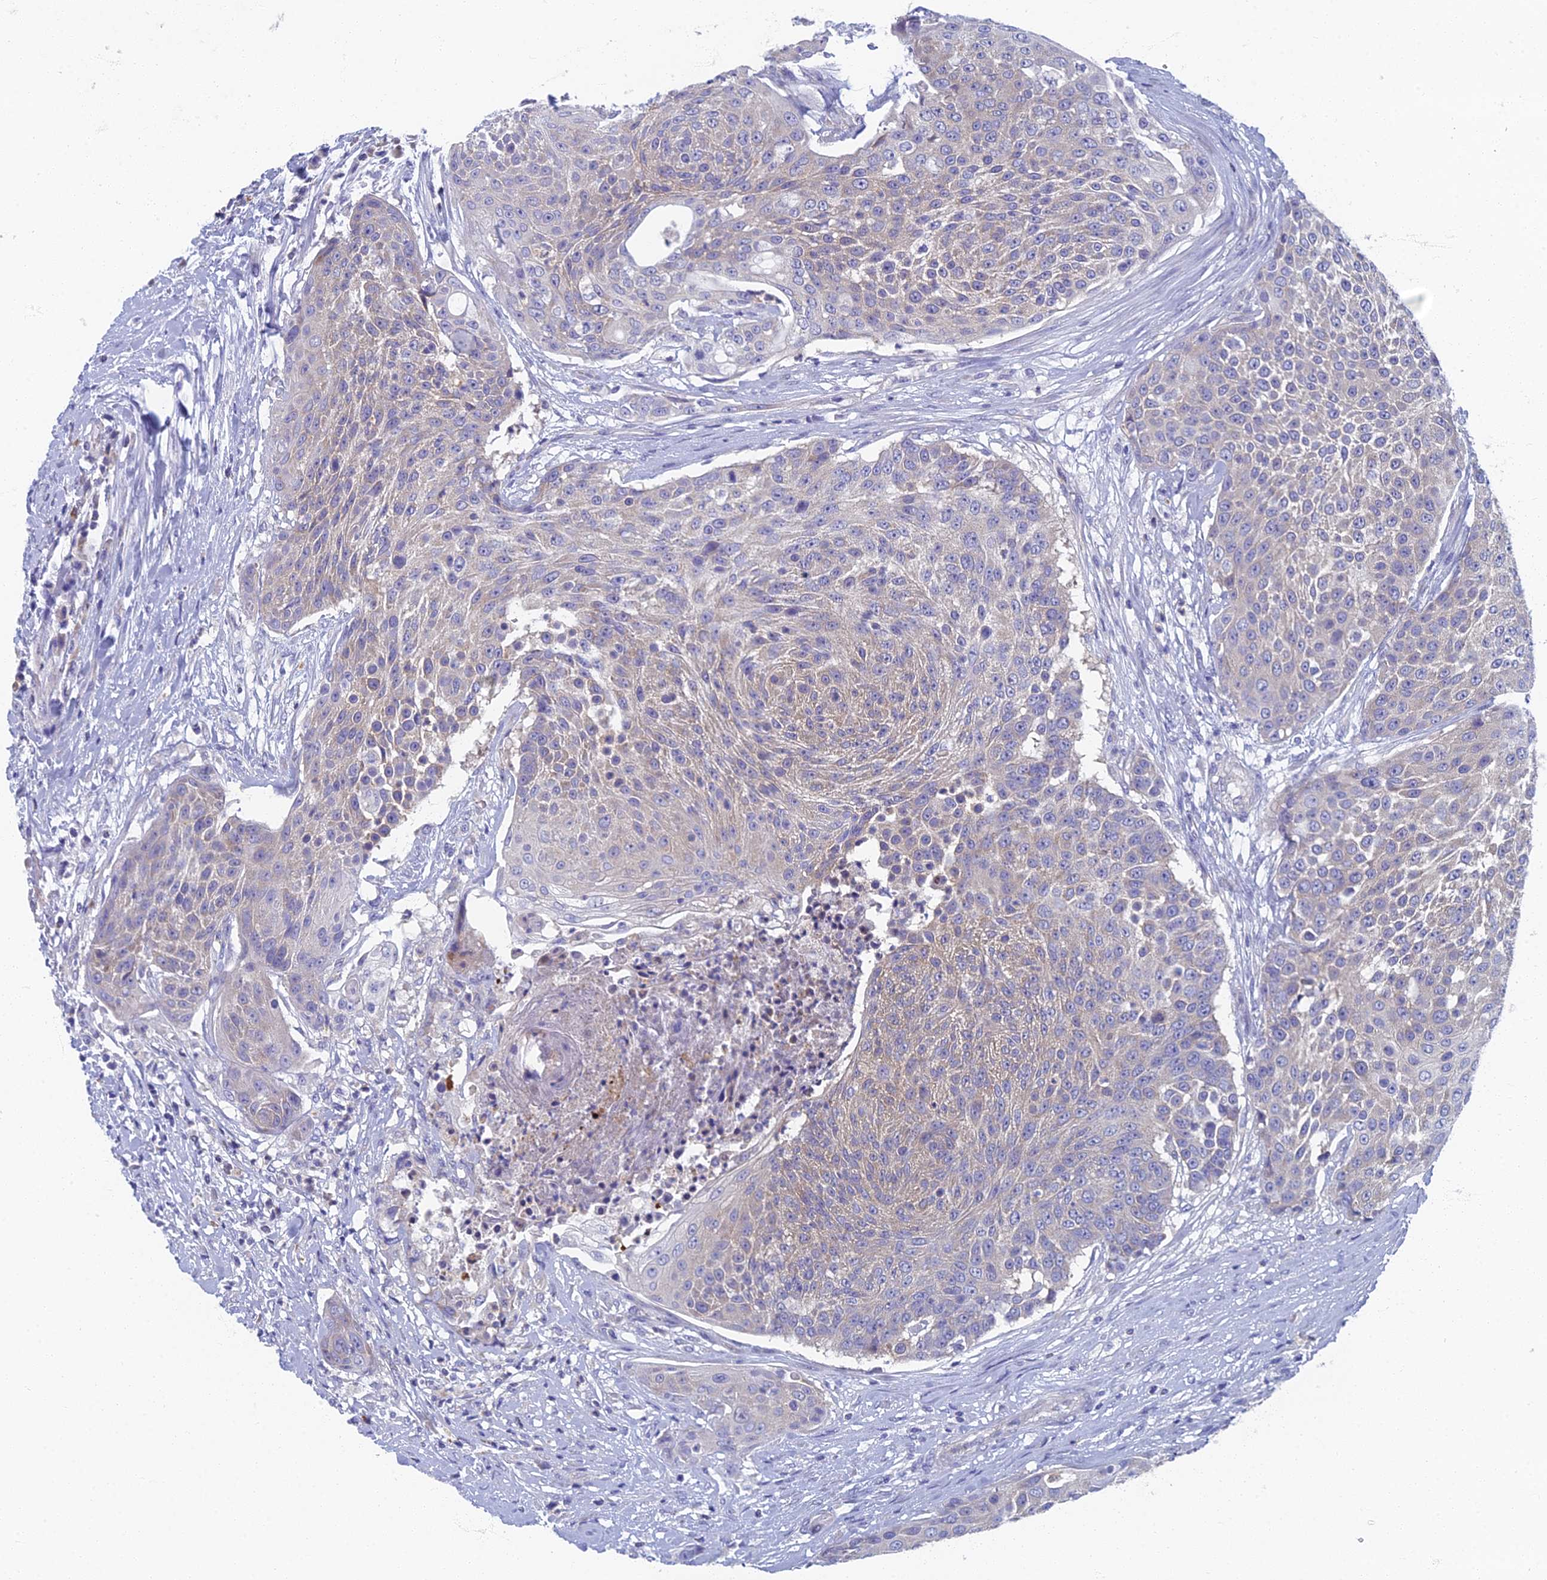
{"staining": {"intensity": "weak", "quantity": "<25%", "location": "cytoplasmic/membranous"}, "tissue": "urothelial cancer", "cell_type": "Tumor cells", "image_type": "cancer", "snomed": [{"axis": "morphology", "description": "Urothelial carcinoma, High grade"}, {"axis": "topography", "description": "Urinary bladder"}], "caption": "Micrograph shows no protein positivity in tumor cells of urothelial cancer tissue.", "gene": "SPIN4", "patient": {"sex": "female", "age": 63}}